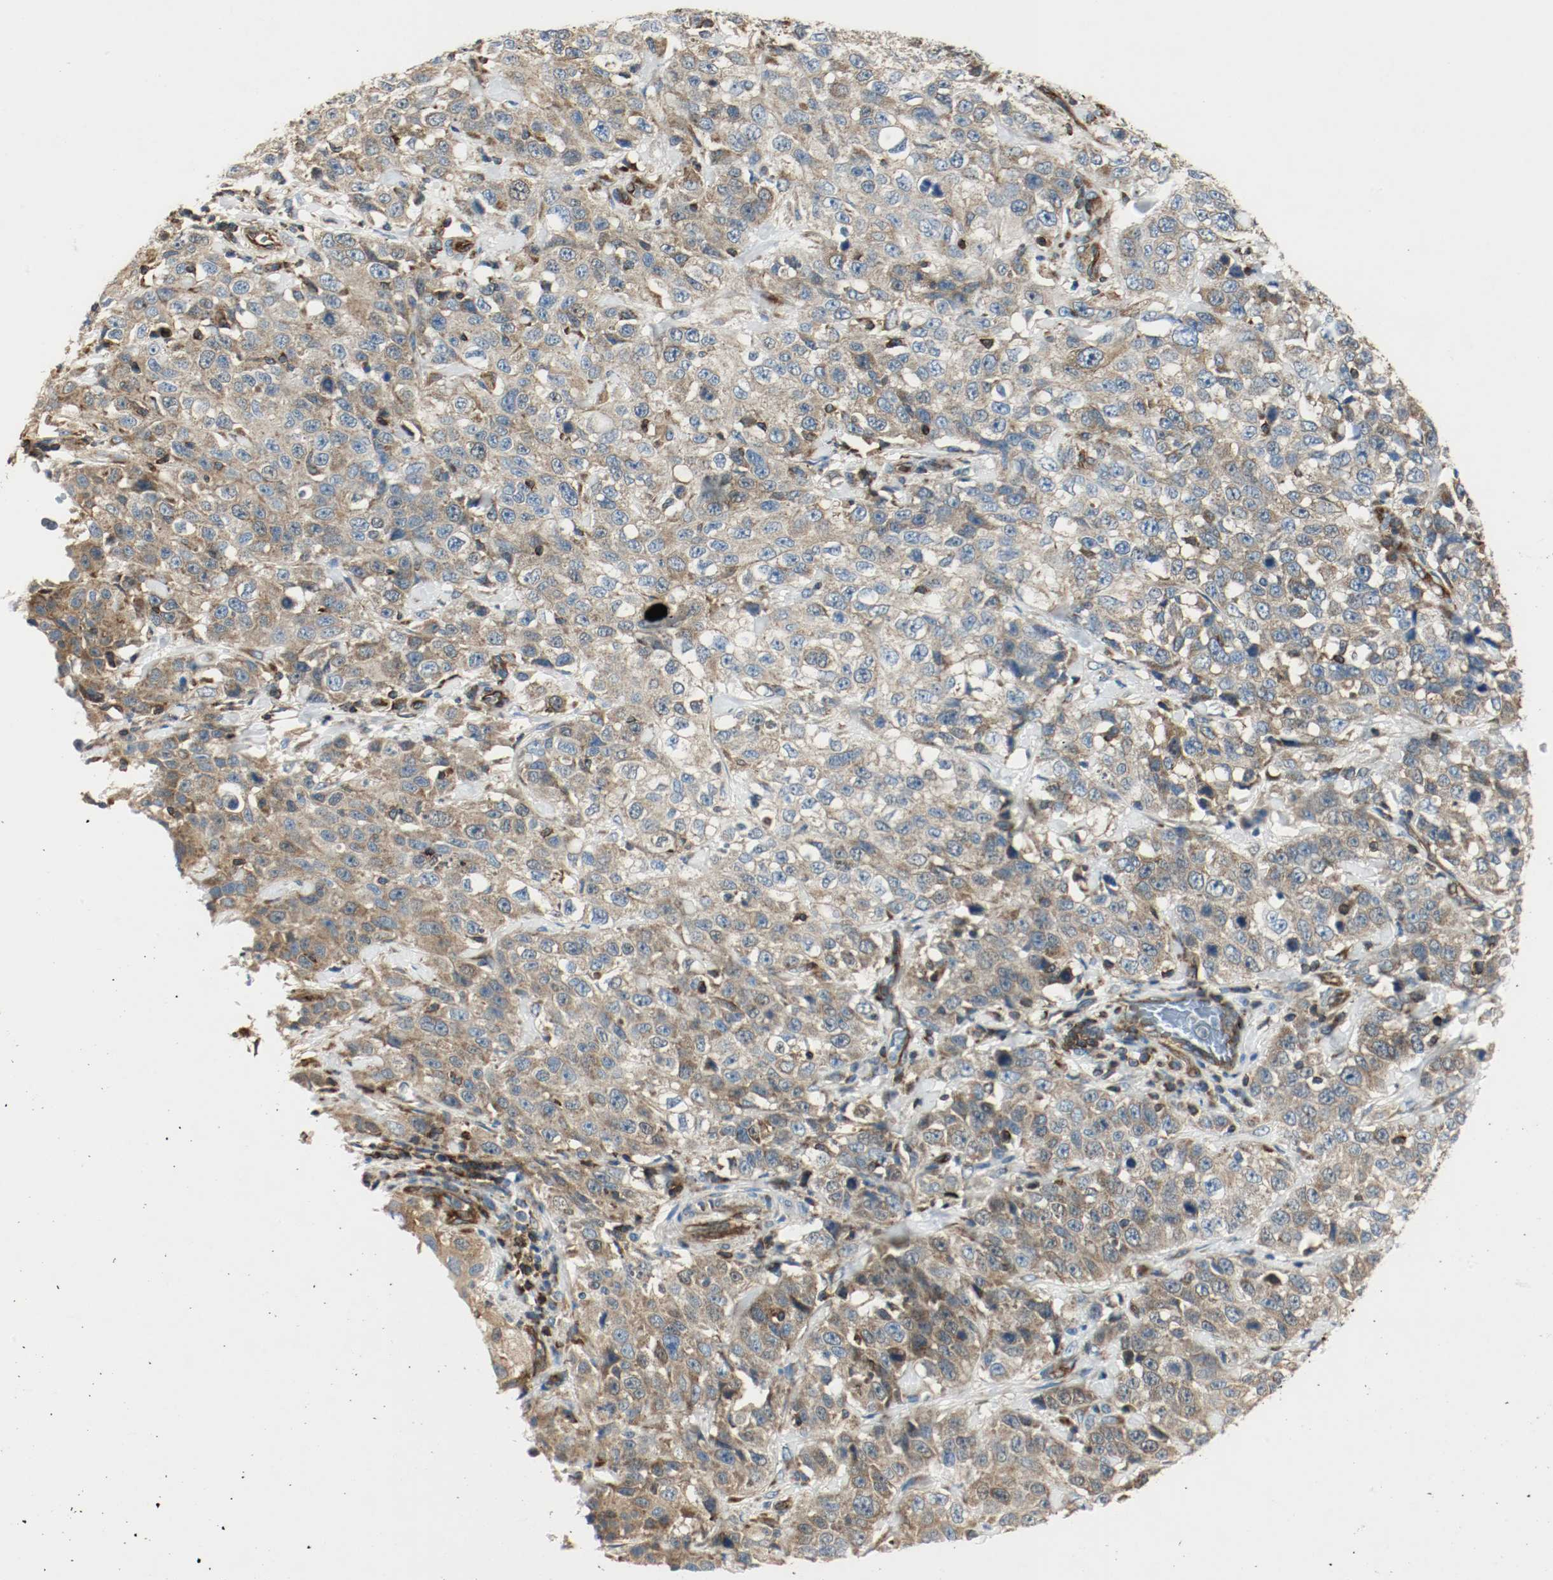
{"staining": {"intensity": "moderate", "quantity": ">75%", "location": "cytoplasmic/membranous"}, "tissue": "stomach cancer", "cell_type": "Tumor cells", "image_type": "cancer", "snomed": [{"axis": "morphology", "description": "Normal tissue, NOS"}, {"axis": "morphology", "description": "Adenocarcinoma, NOS"}, {"axis": "topography", "description": "Stomach"}], "caption": "This image displays stomach cancer (adenocarcinoma) stained with immunohistochemistry to label a protein in brown. The cytoplasmic/membranous of tumor cells show moderate positivity for the protein. Nuclei are counter-stained blue.", "gene": "PLCG1", "patient": {"sex": "male", "age": 48}}